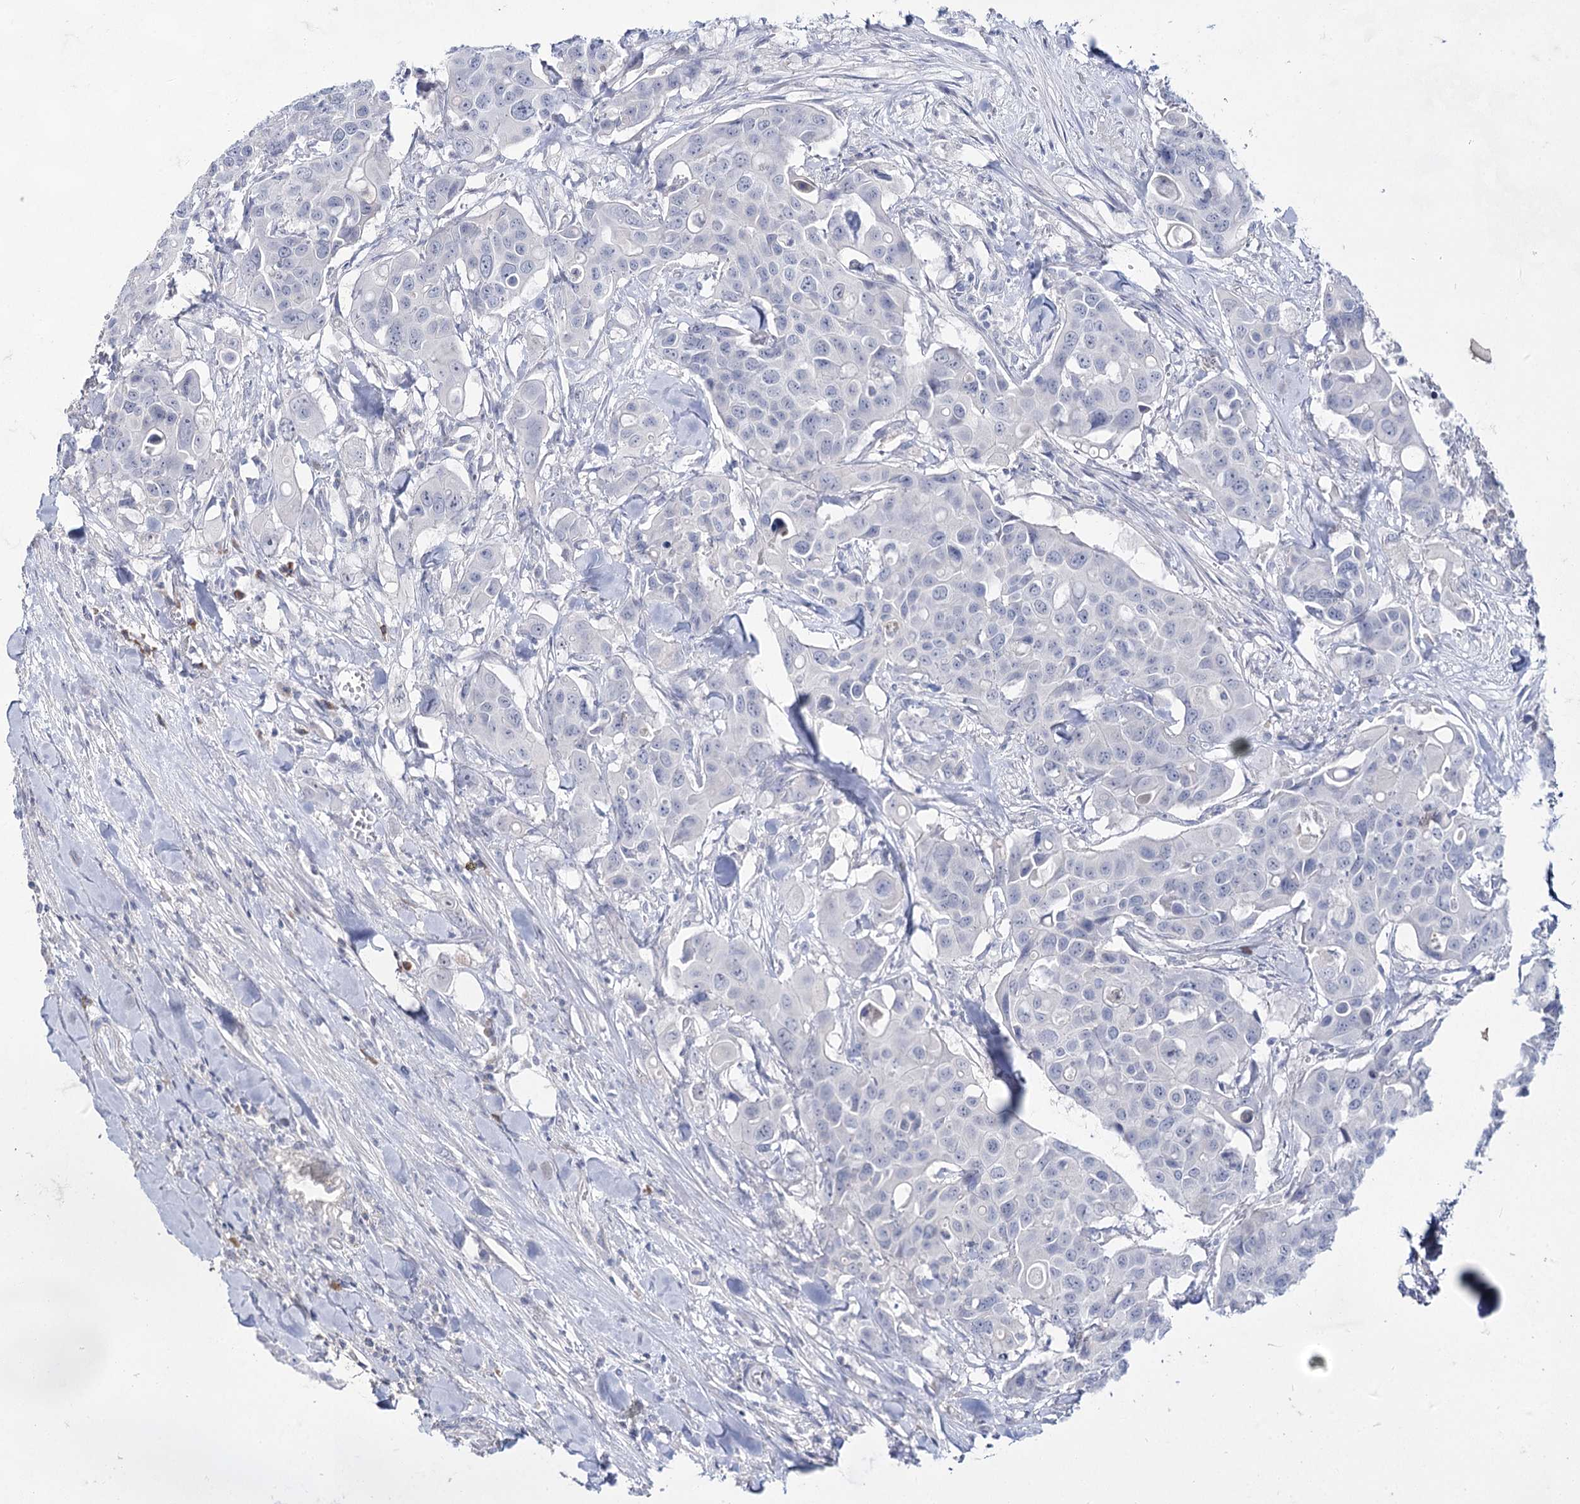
{"staining": {"intensity": "negative", "quantity": "none", "location": "none"}, "tissue": "colorectal cancer", "cell_type": "Tumor cells", "image_type": "cancer", "snomed": [{"axis": "morphology", "description": "Adenocarcinoma, NOS"}, {"axis": "topography", "description": "Colon"}], "caption": "DAB immunohistochemical staining of colorectal cancer (adenocarcinoma) shows no significant expression in tumor cells.", "gene": "ACRV1", "patient": {"sex": "male", "age": 77}}